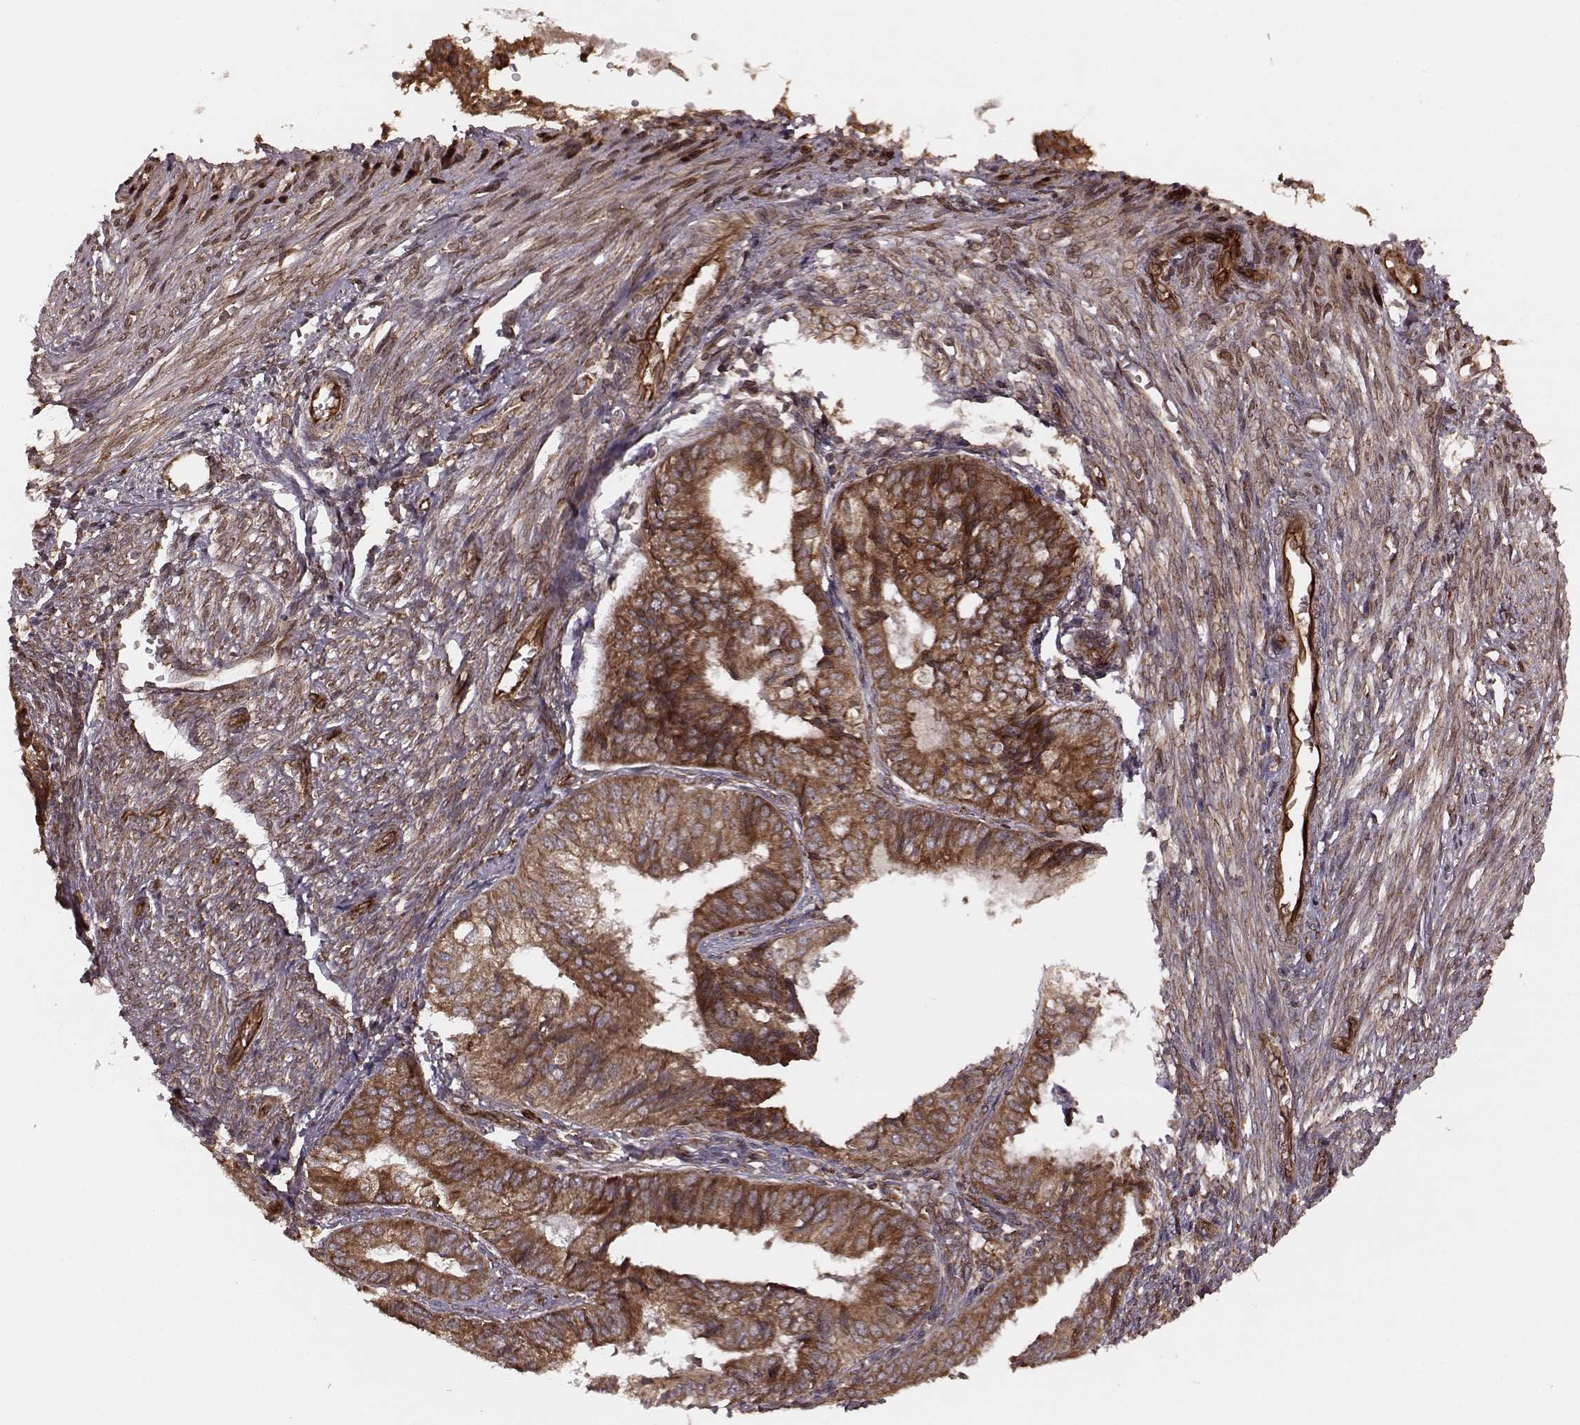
{"staining": {"intensity": "strong", "quantity": ">75%", "location": "cytoplasmic/membranous"}, "tissue": "endometrial cancer", "cell_type": "Tumor cells", "image_type": "cancer", "snomed": [{"axis": "morphology", "description": "Adenocarcinoma, NOS"}, {"axis": "topography", "description": "Endometrium"}], "caption": "There is high levels of strong cytoplasmic/membranous expression in tumor cells of adenocarcinoma (endometrial), as demonstrated by immunohistochemical staining (brown color).", "gene": "AGPAT1", "patient": {"sex": "female", "age": 58}}